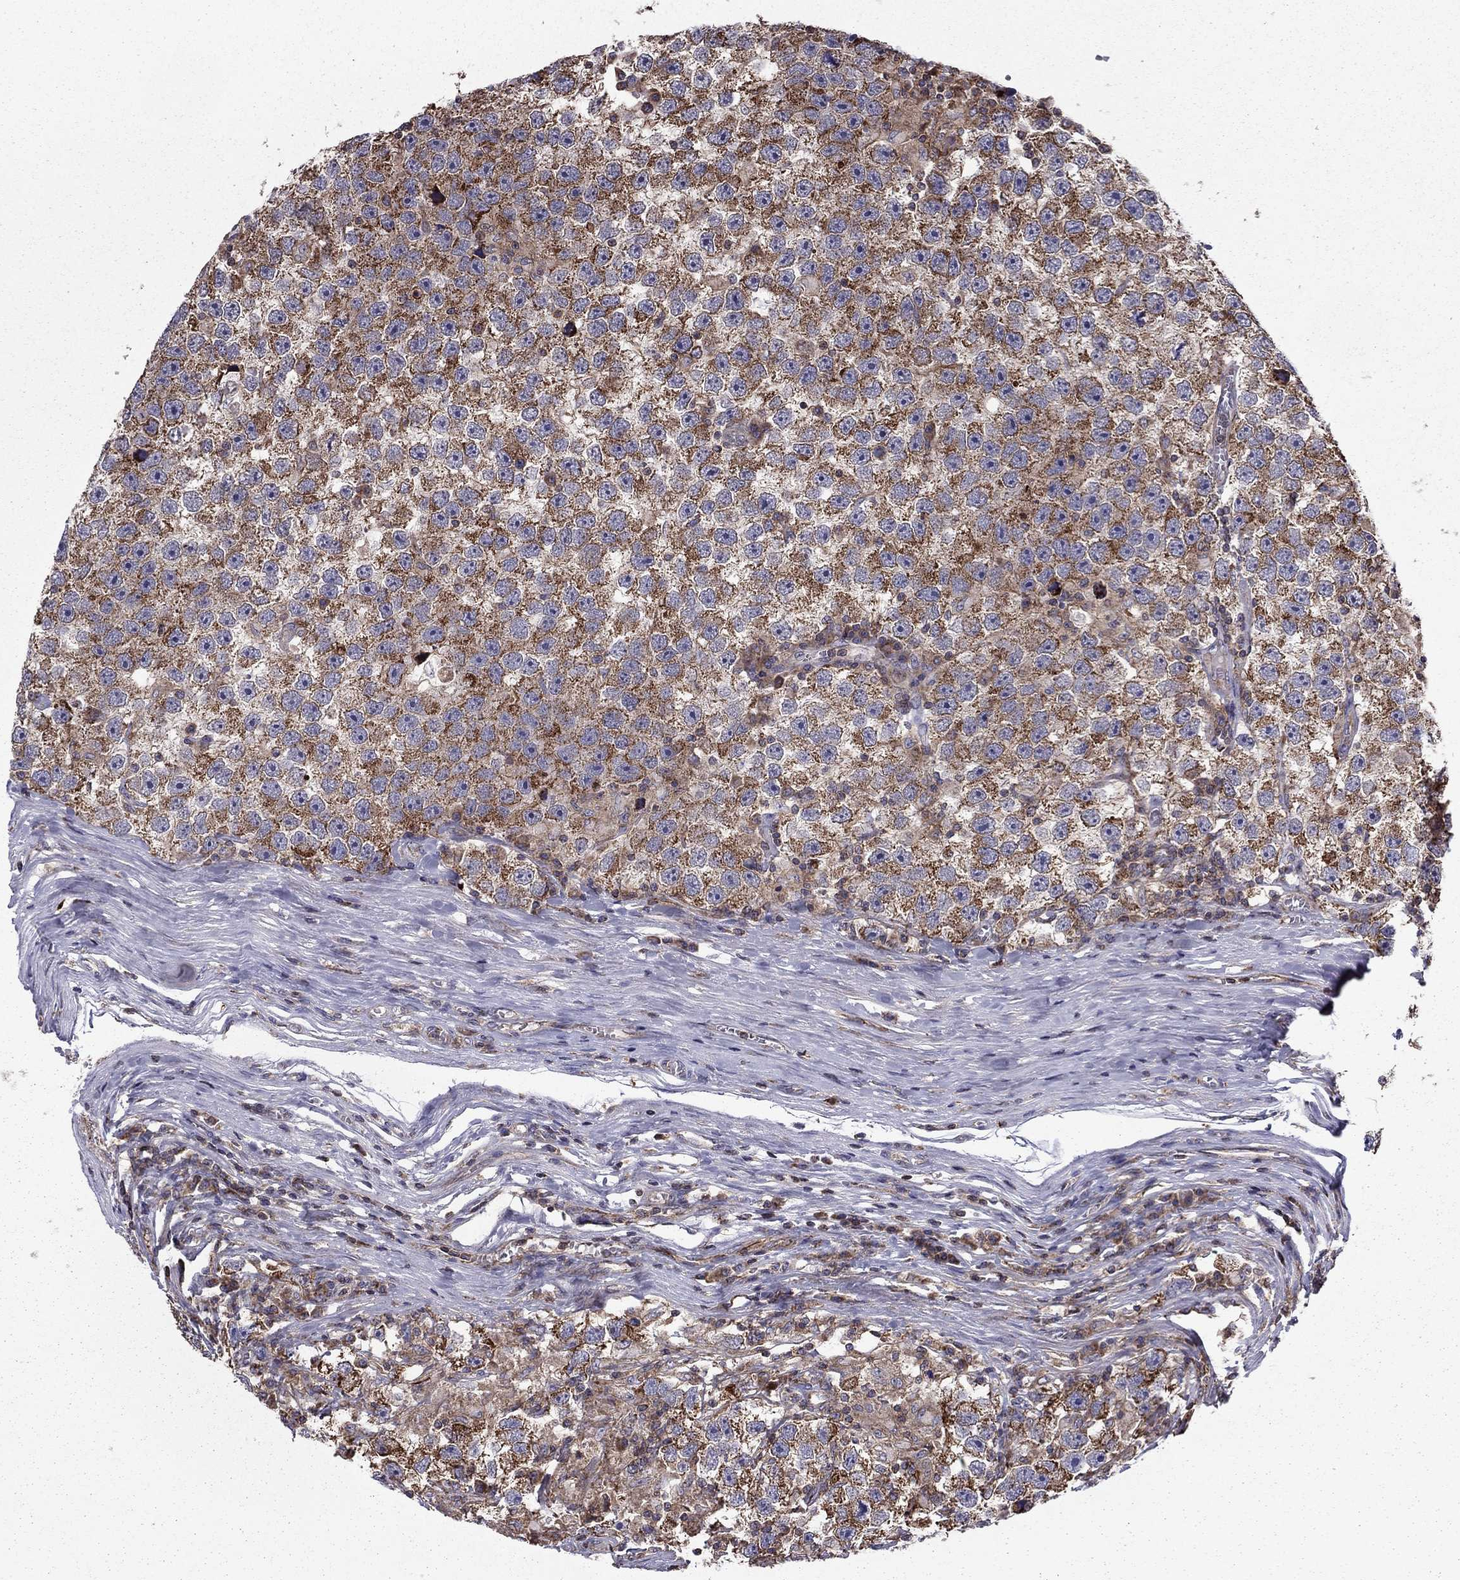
{"staining": {"intensity": "strong", "quantity": "<25%", "location": "cytoplasmic/membranous"}, "tissue": "testis cancer", "cell_type": "Tumor cells", "image_type": "cancer", "snomed": [{"axis": "morphology", "description": "Seminoma, NOS"}, {"axis": "topography", "description": "Testis"}], "caption": "Immunohistochemical staining of testis cancer demonstrates medium levels of strong cytoplasmic/membranous protein staining in approximately <25% of tumor cells.", "gene": "ALG6", "patient": {"sex": "male", "age": 26}}